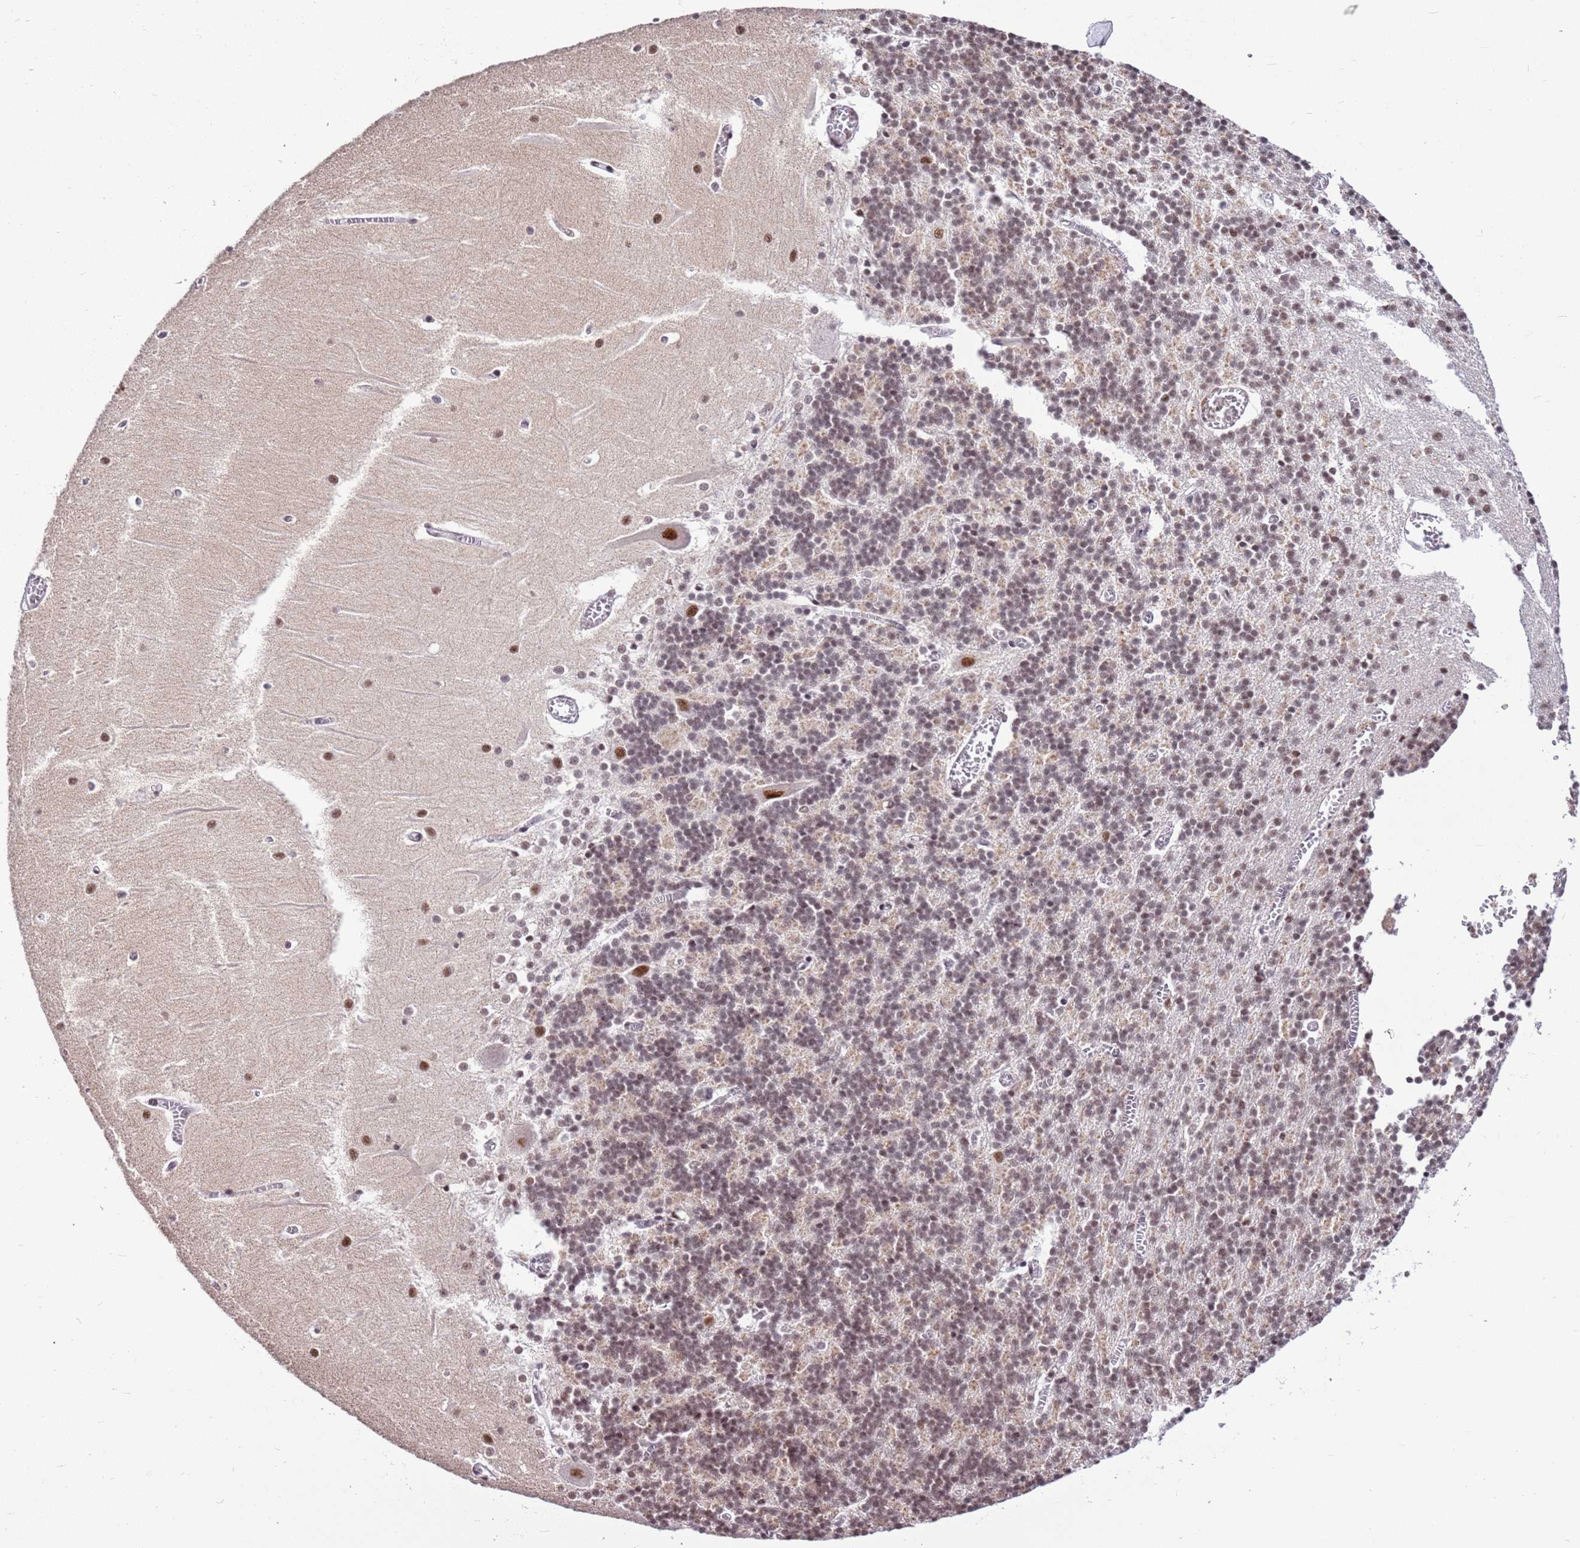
{"staining": {"intensity": "weak", "quantity": "25%-75%", "location": "nuclear"}, "tissue": "cerebellum", "cell_type": "Cells in granular layer", "image_type": "normal", "snomed": [{"axis": "morphology", "description": "Normal tissue, NOS"}, {"axis": "topography", "description": "Cerebellum"}], "caption": "IHC micrograph of benign cerebellum: human cerebellum stained using IHC exhibits low levels of weak protein expression localized specifically in the nuclear of cells in granular layer, appearing as a nuclear brown color.", "gene": "AKAP8L", "patient": {"sex": "male", "age": 37}}